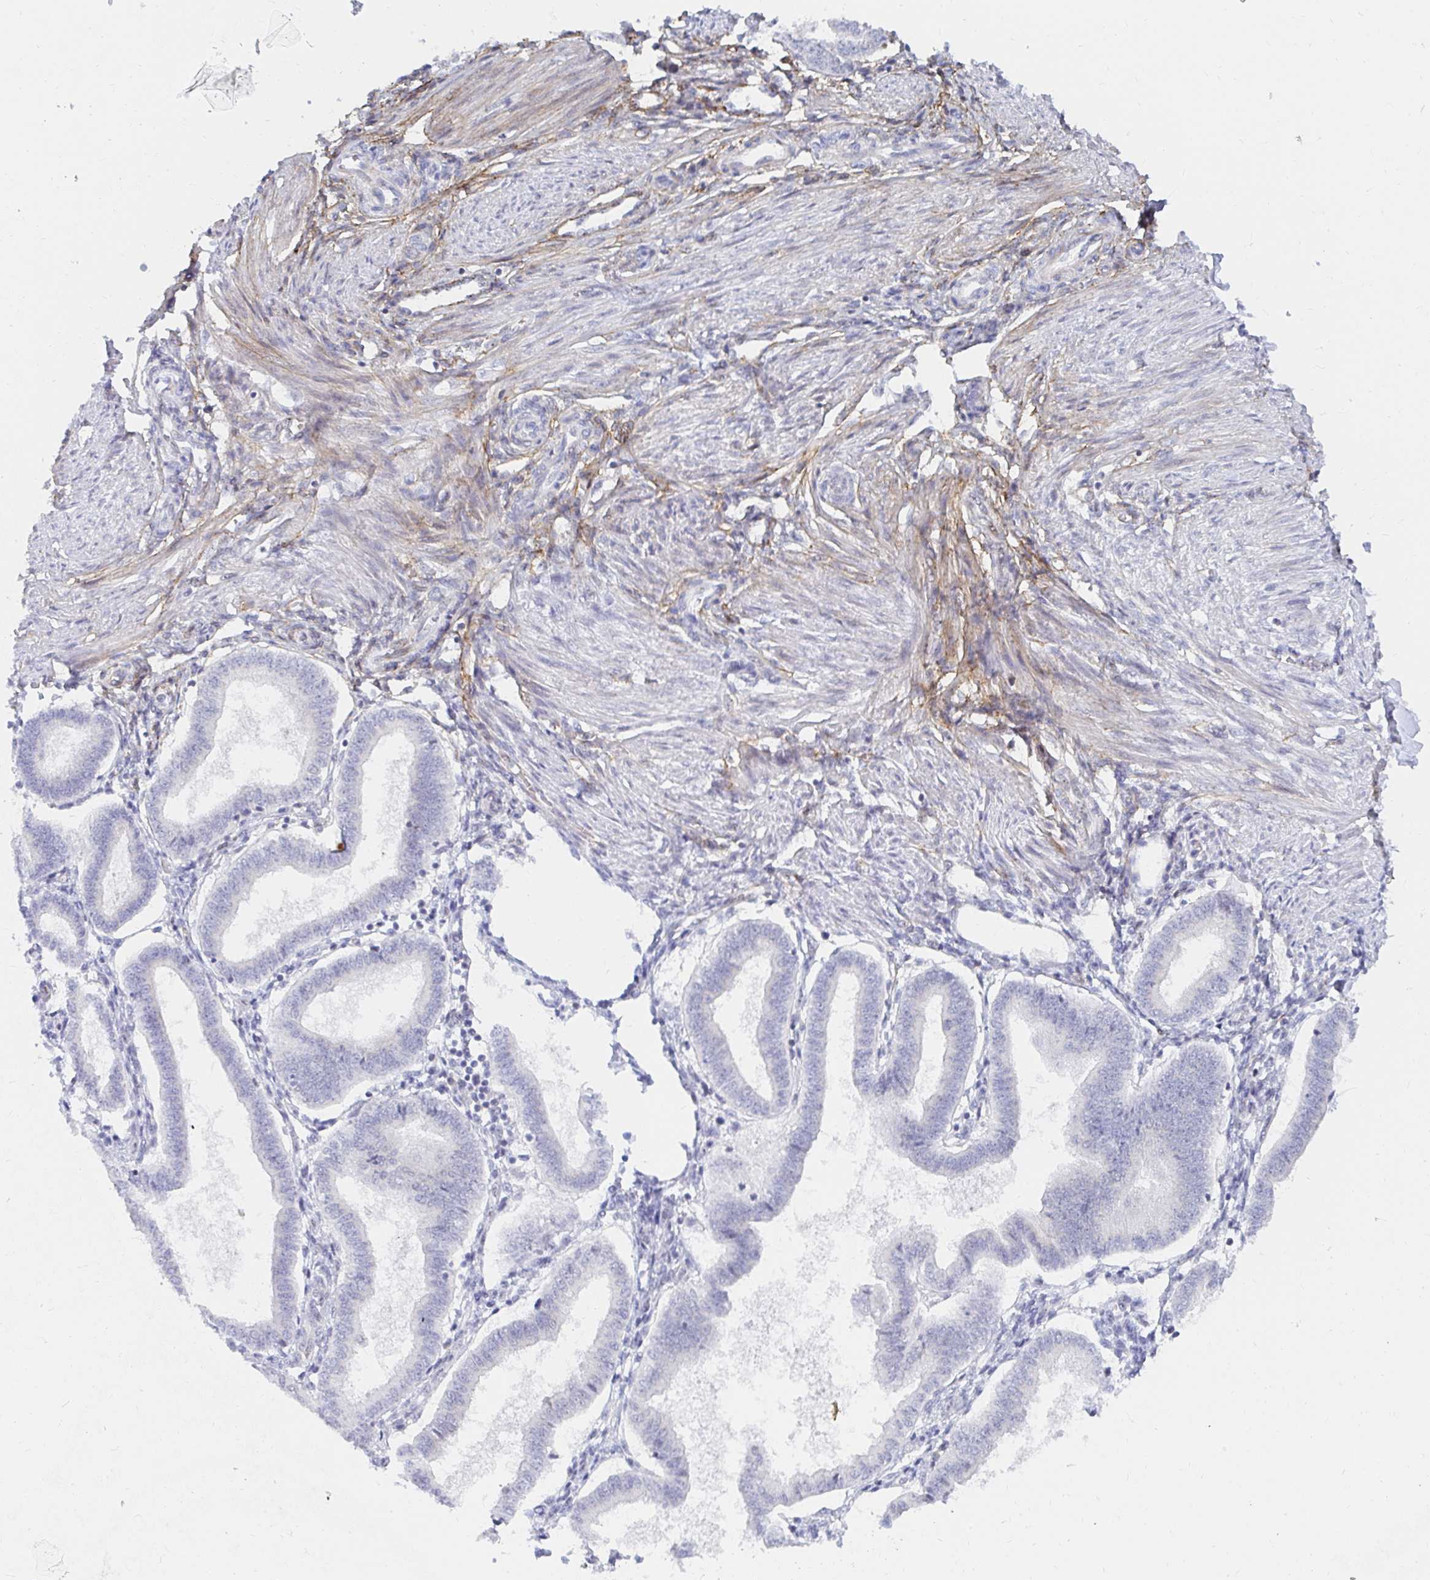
{"staining": {"intensity": "negative", "quantity": "none", "location": "none"}, "tissue": "endometrium", "cell_type": "Cells in endometrial stroma", "image_type": "normal", "snomed": [{"axis": "morphology", "description": "Normal tissue, NOS"}, {"axis": "topography", "description": "Endometrium"}], "caption": "This is a micrograph of IHC staining of unremarkable endometrium, which shows no positivity in cells in endometrial stroma.", "gene": "COL28A1", "patient": {"sex": "female", "age": 24}}